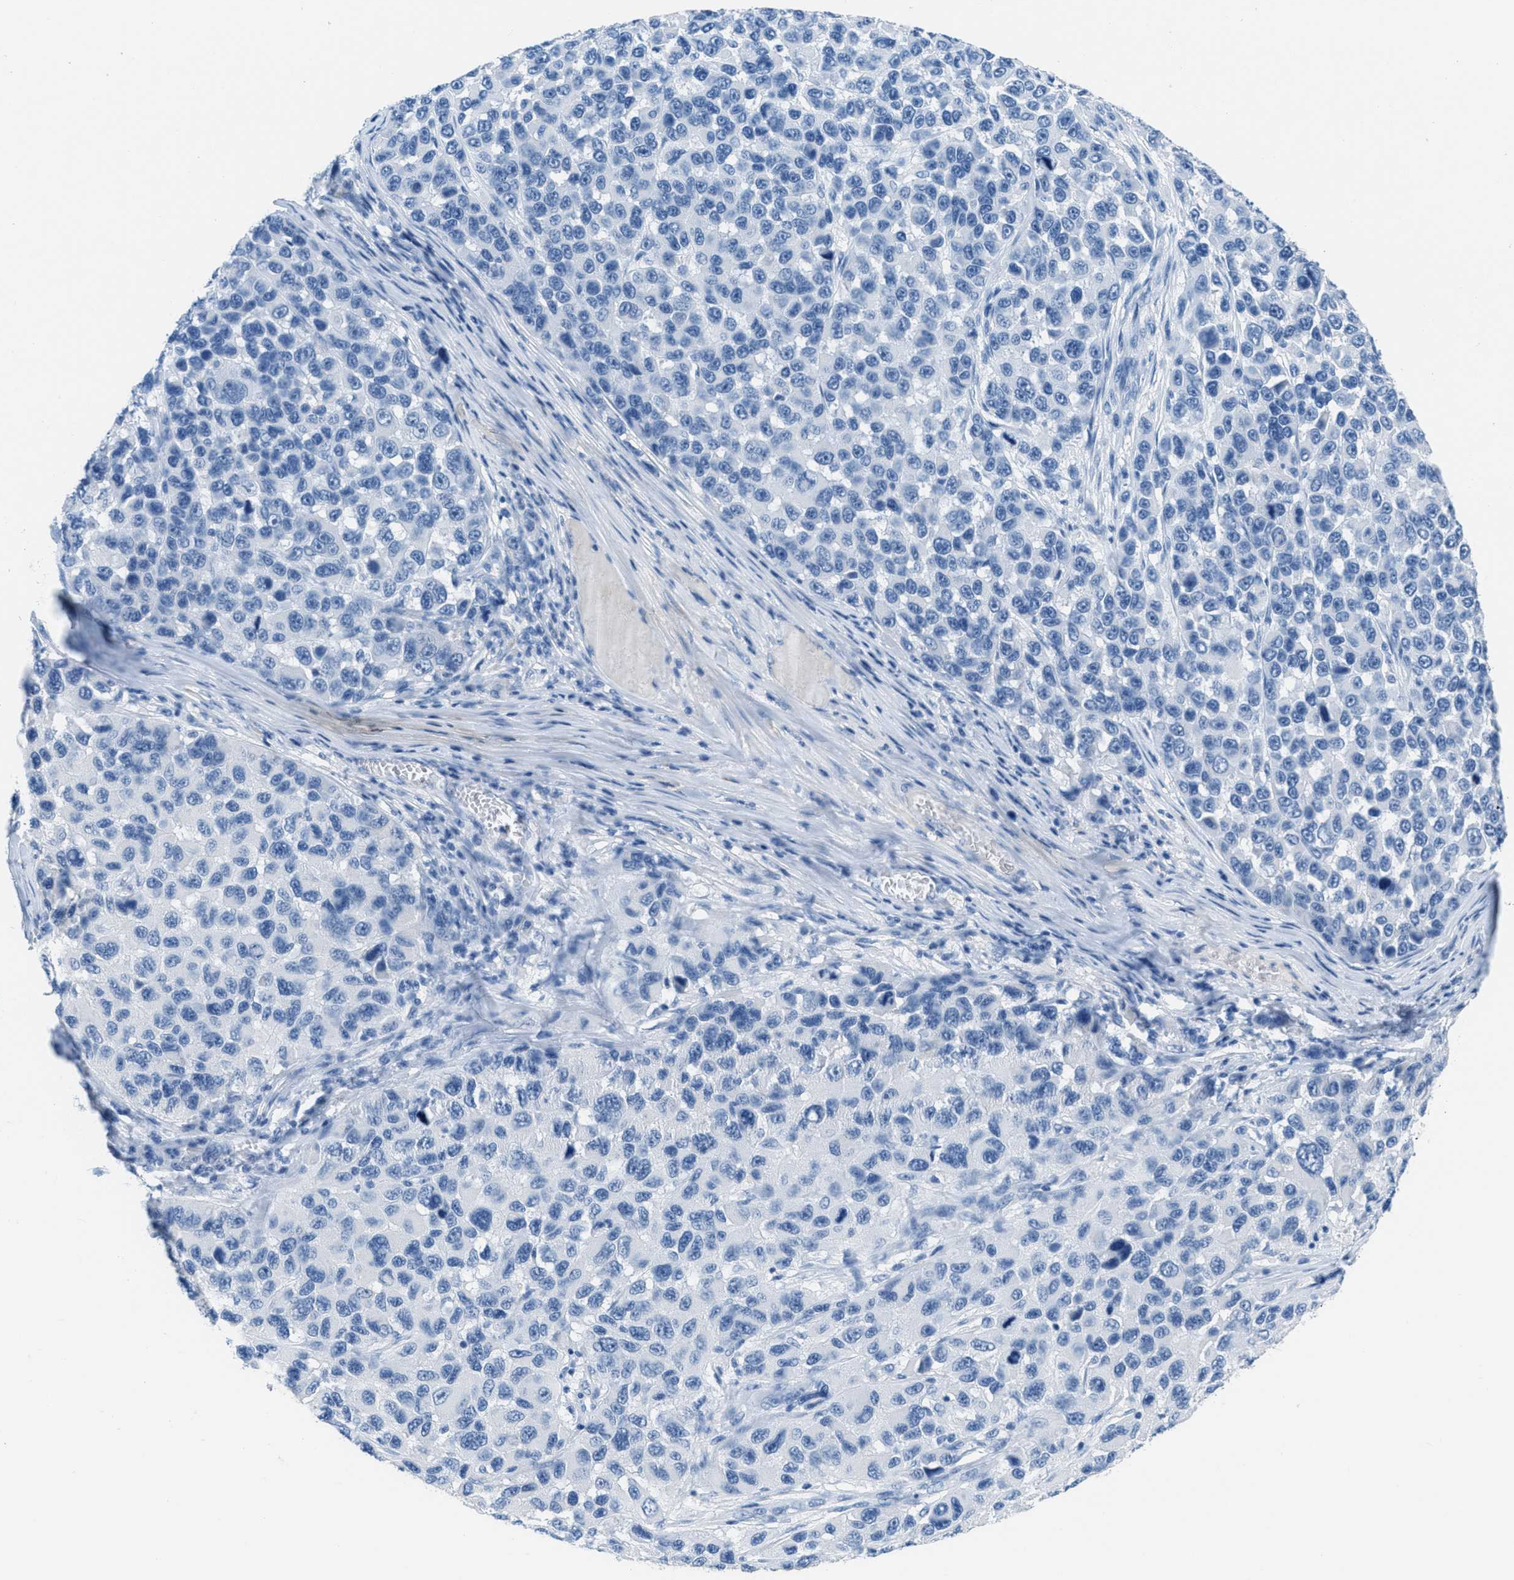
{"staining": {"intensity": "negative", "quantity": "none", "location": "none"}, "tissue": "melanoma", "cell_type": "Tumor cells", "image_type": "cancer", "snomed": [{"axis": "morphology", "description": "Malignant melanoma, NOS"}, {"axis": "topography", "description": "Skin"}], "caption": "Human malignant melanoma stained for a protein using immunohistochemistry (IHC) displays no staining in tumor cells.", "gene": "MGARP", "patient": {"sex": "male", "age": 53}}